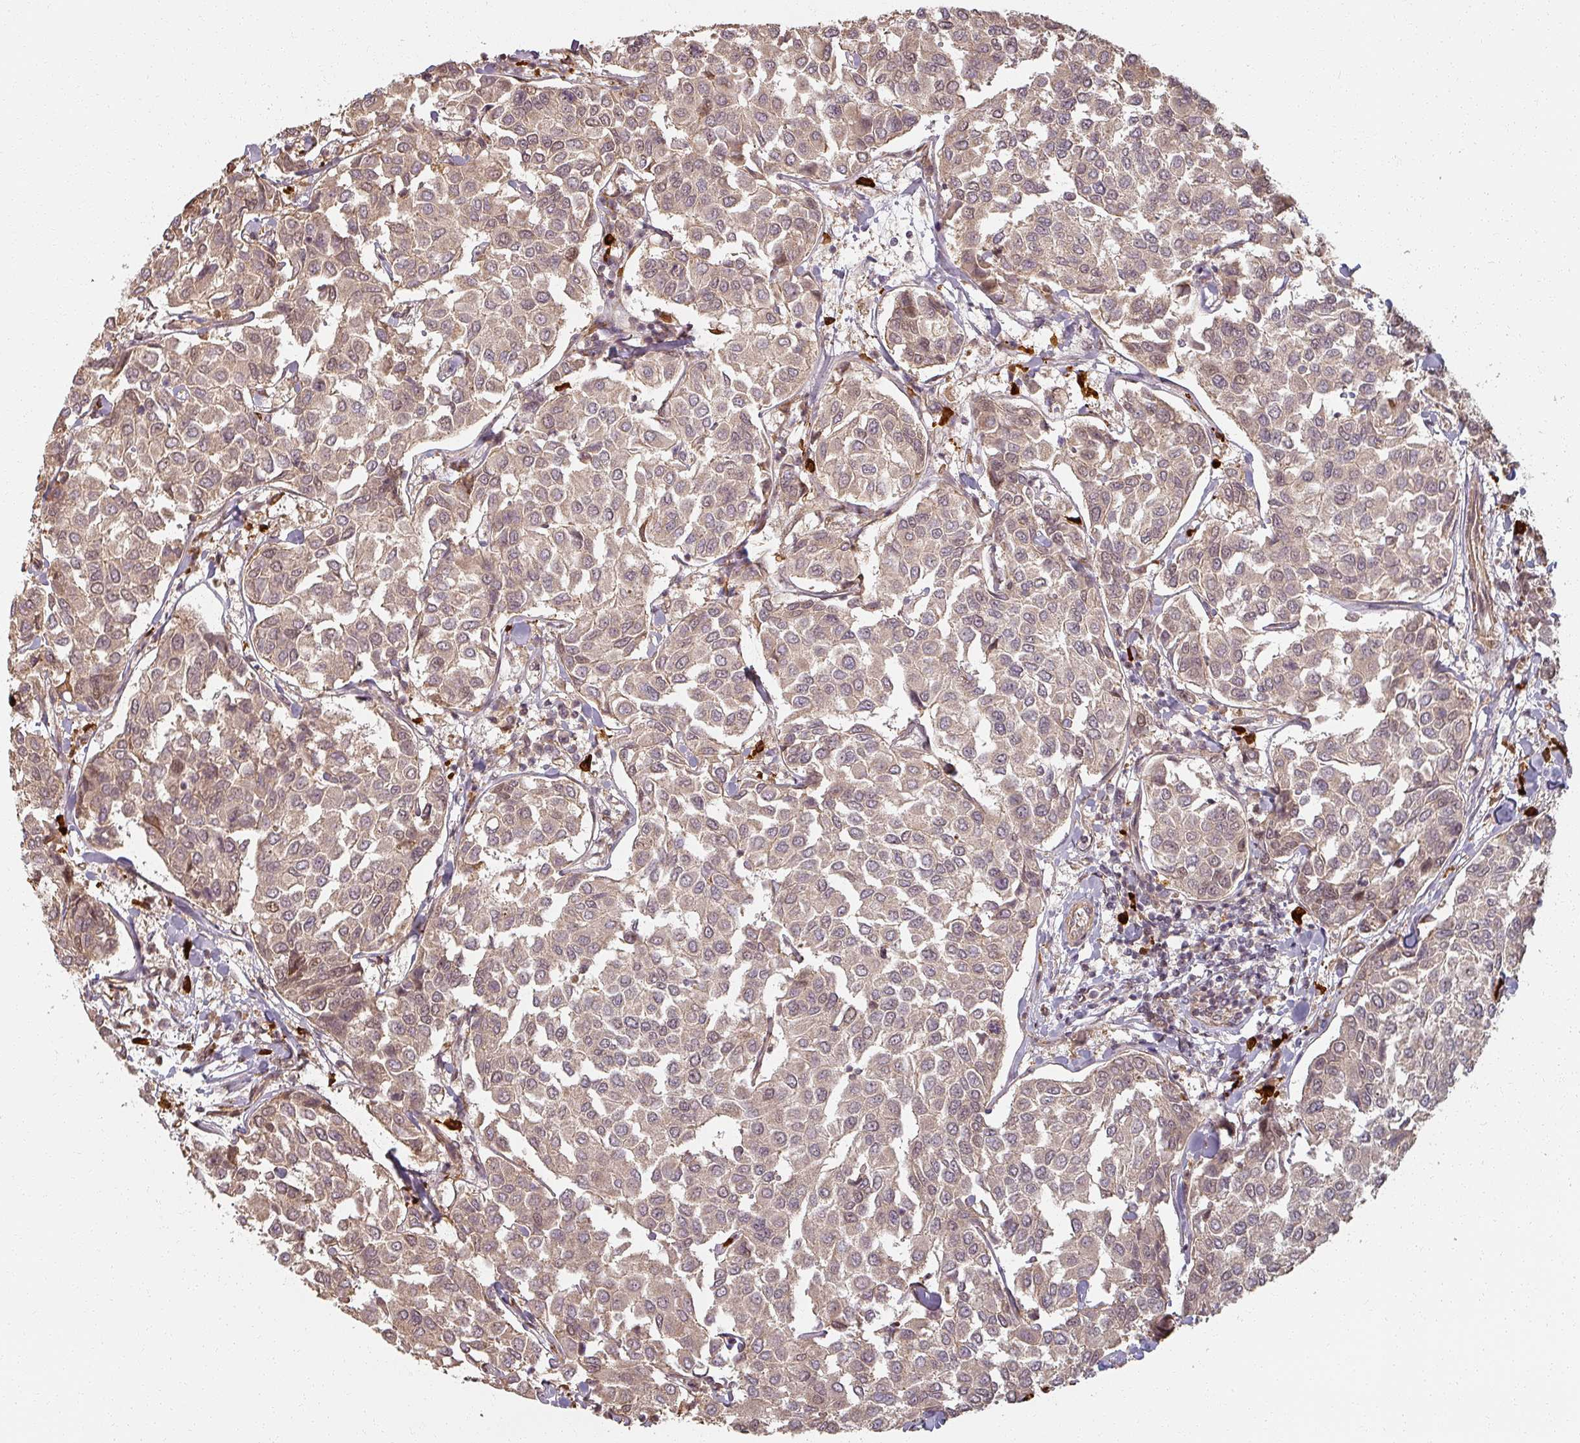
{"staining": {"intensity": "weak", "quantity": ">75%", "location": "cytoplasmic/membranous,nuclear"}, "tissue": "breast cancer", "cell_type": "Tumor cells", "image_type": "cancer", "snomed": [{"axis": "morphology", "description": "Duct carcinoma"}, {"axis": "topography", "description": "Breast"}], "caption": "A photomicrograph showing weak cytoplasmic/membranous and nuclear expression in about >75% of tumor cells in breast intraductal carcinoma, as visualized by brown immunohistochemical staining.", "gene": "MED19", "patient": {"sex": "female", "age": 55}}